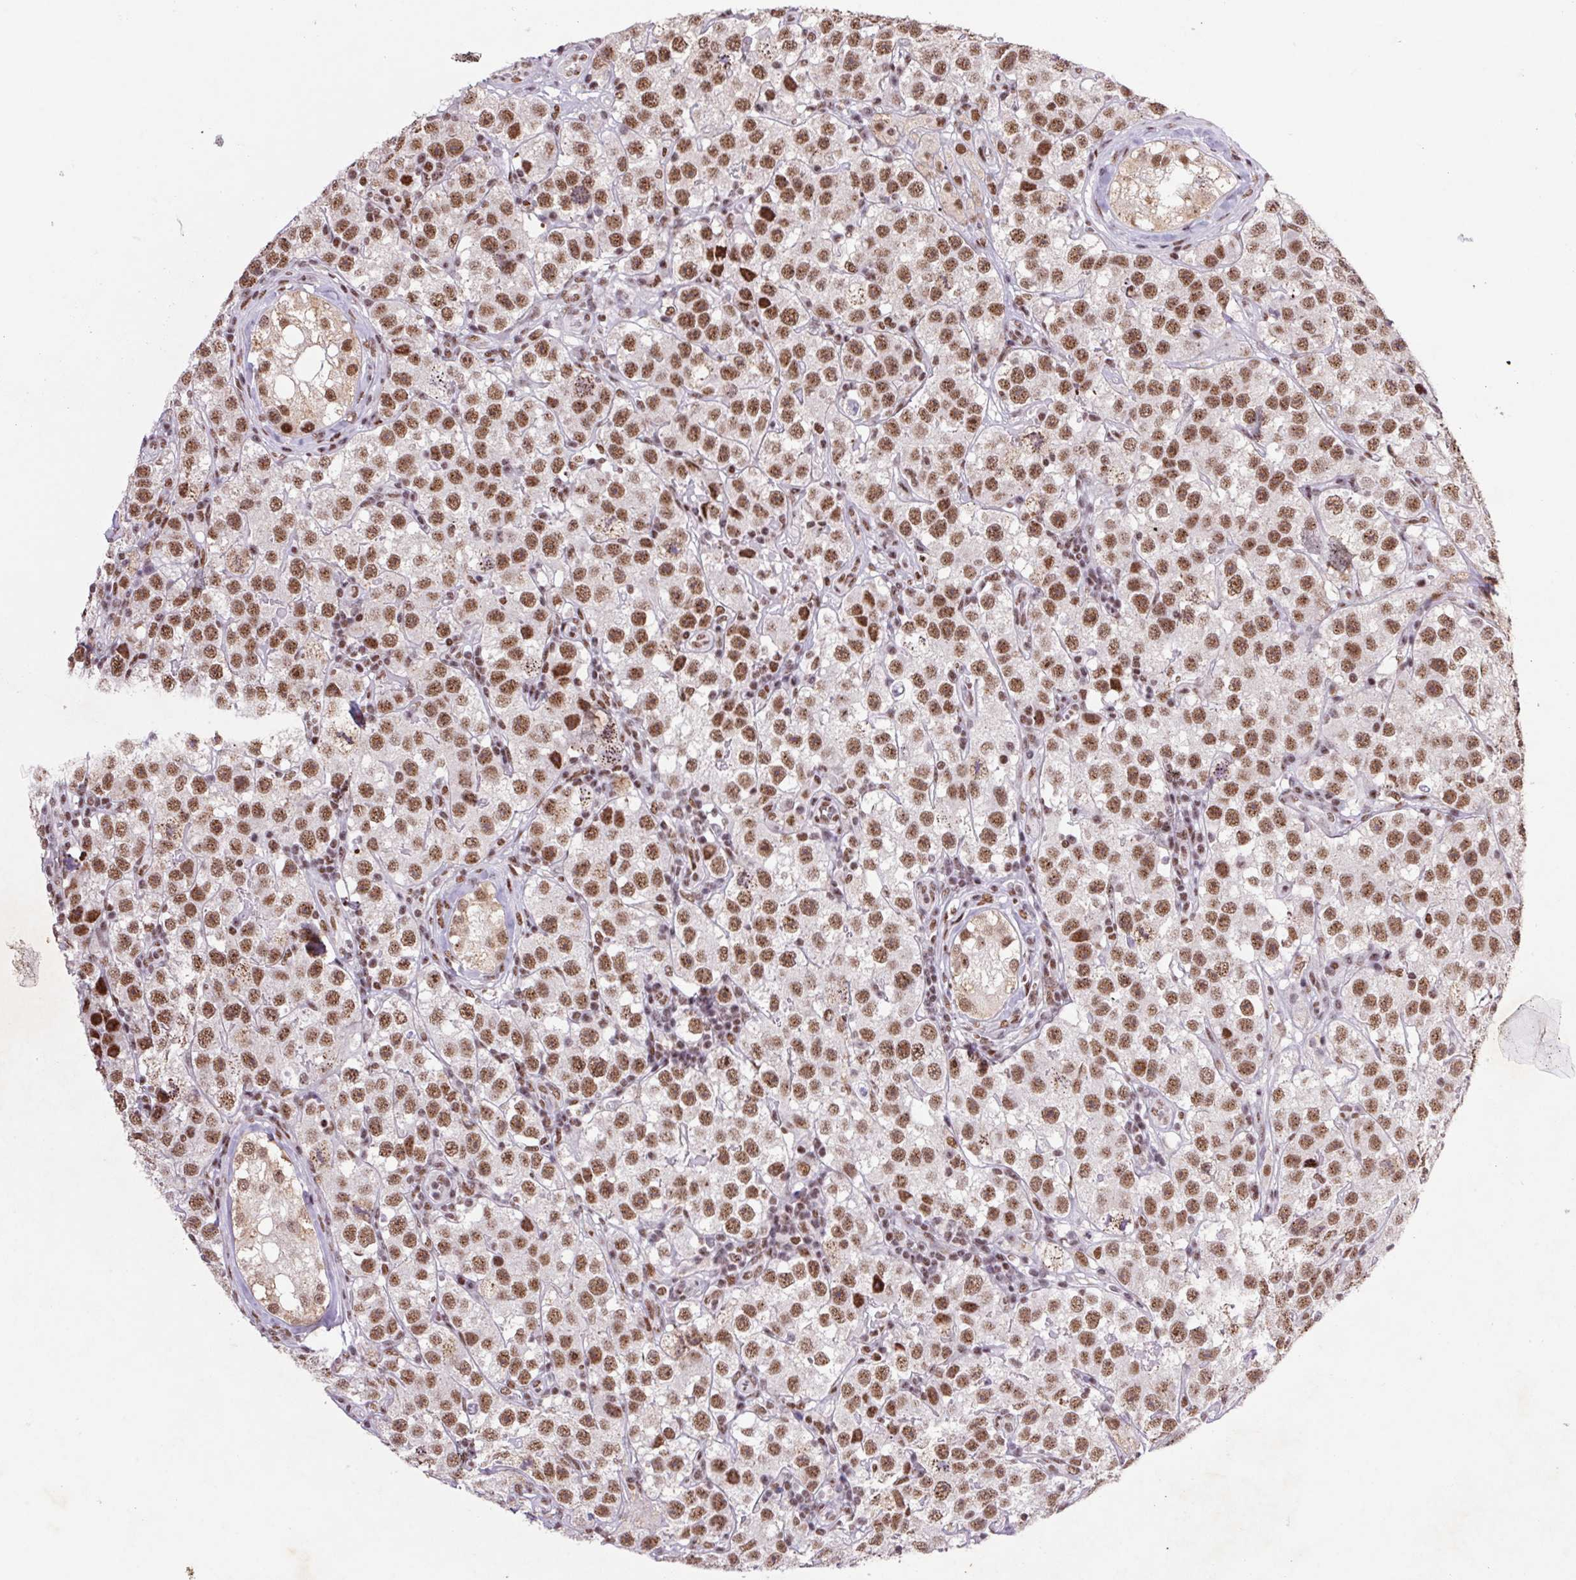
{"staining": {"intensity": "moderate", "quantity": ">75%", "location": "nuclear"}, "tissue": "testis cancer", "cell_type": "Tumor cells", "image_type": "cancer", "snomed": [{"axis": "morphology", "description": "Seminoma, NOS"}, {"axis": "topography", "description": "Testis"}], "caption": "This is an image of IHC staining of testis cancer (seminoma), which shows moderate staining in the nuclear of tumor cells.", "gene": "LDLRAD4", "patient": {"sex": "male", "age": 34}}